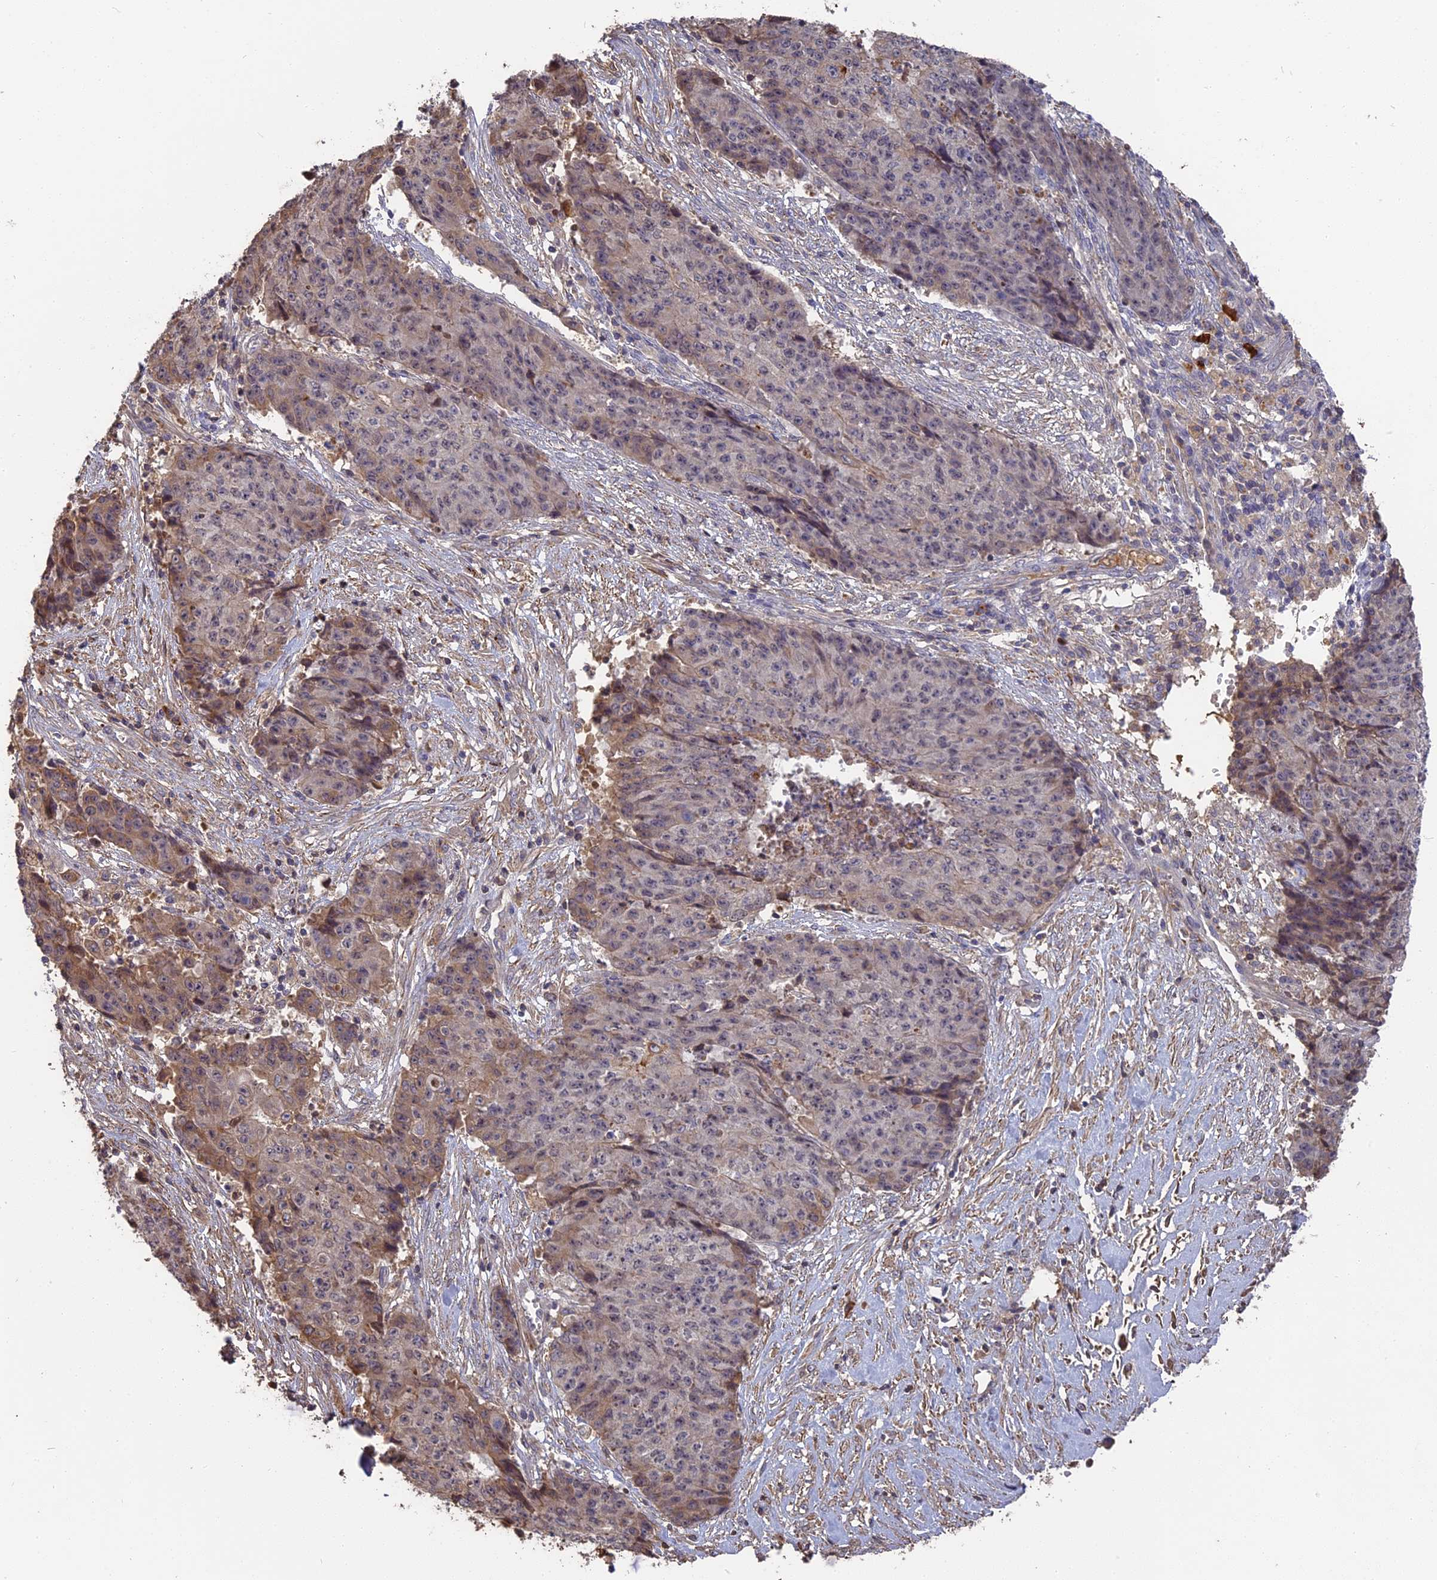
{"staining": {"intensity": "moderate", "quantity": "<25%", "location": "cytoplasmic/membranous"}, "tissue": "ovarian cancer", "cell_type": "Tumor cells", "image_type": "cancer", "snomed": [{"axis": "morphology", "description": "Carcinoma, endometroid"}, {"axis": "topography", "description": "Ovary"}], "caption": "Immunohistochemistry (IHC) of endometroid carcinoma (ovarian) demonstrates low levels of moderate cytoplasmic/membranous staining in approximately <25% of tumor cells.", "gene": "ERMAP", "patient": {"sex": "female", "age": 42}}